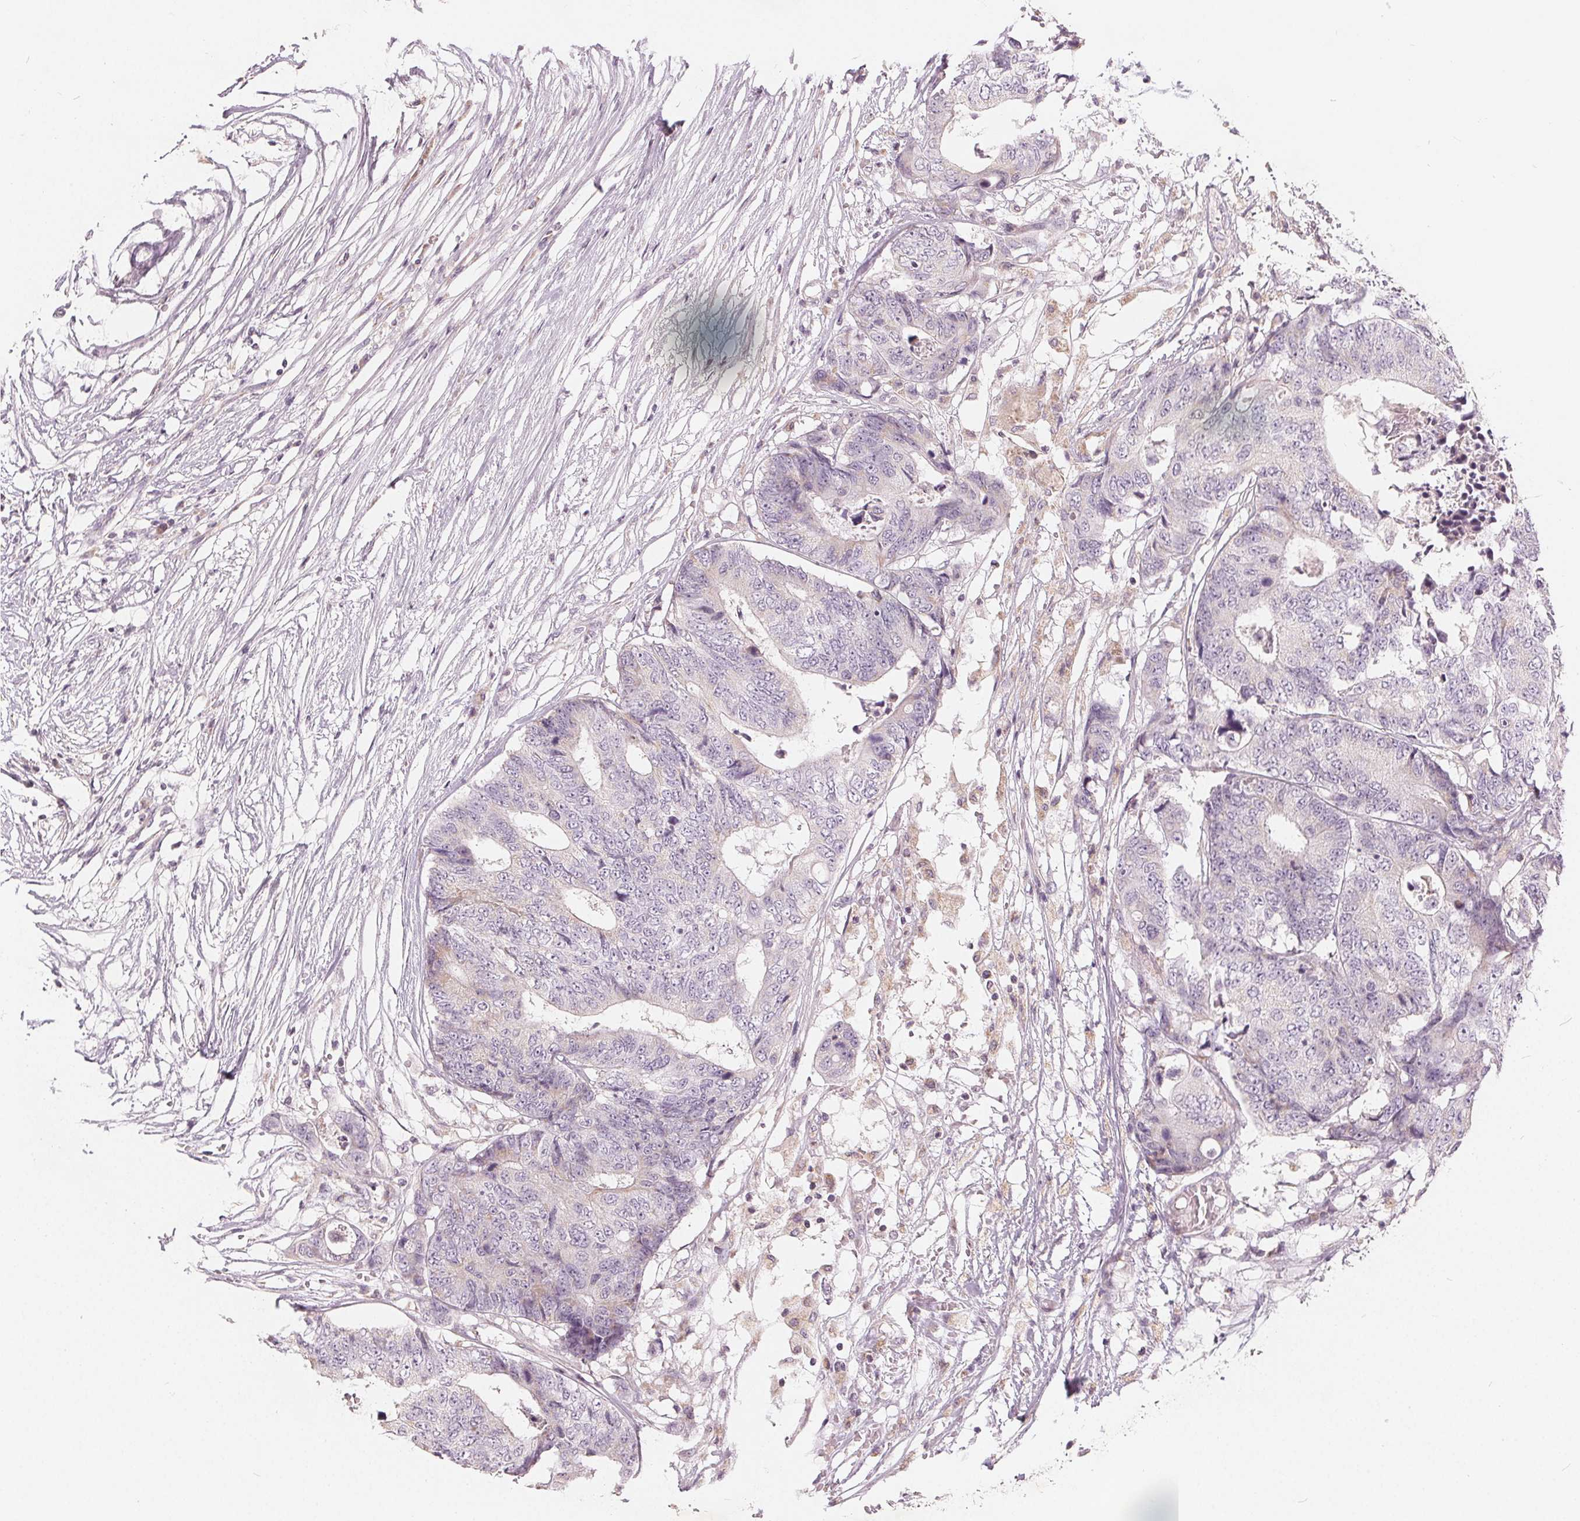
{"staining": {"intensity": "negative", "quantity": "none", "location": "none"}, "tissue": "colorectal cancer", "cell_type": "Tumor cells", "image_type": "cancer", "snomed": [{"axis": "morphology", "description": "Adenocarcinoma, NOS"}, {"axis": "topography", "description": "Colon"}], "caption": "A photomicrograph of human adenocarcinoma (colorectal) is negative for staining in tumor cells.", "gene": "TRIM60", "patient": {"sex": "female", "age": 48}}